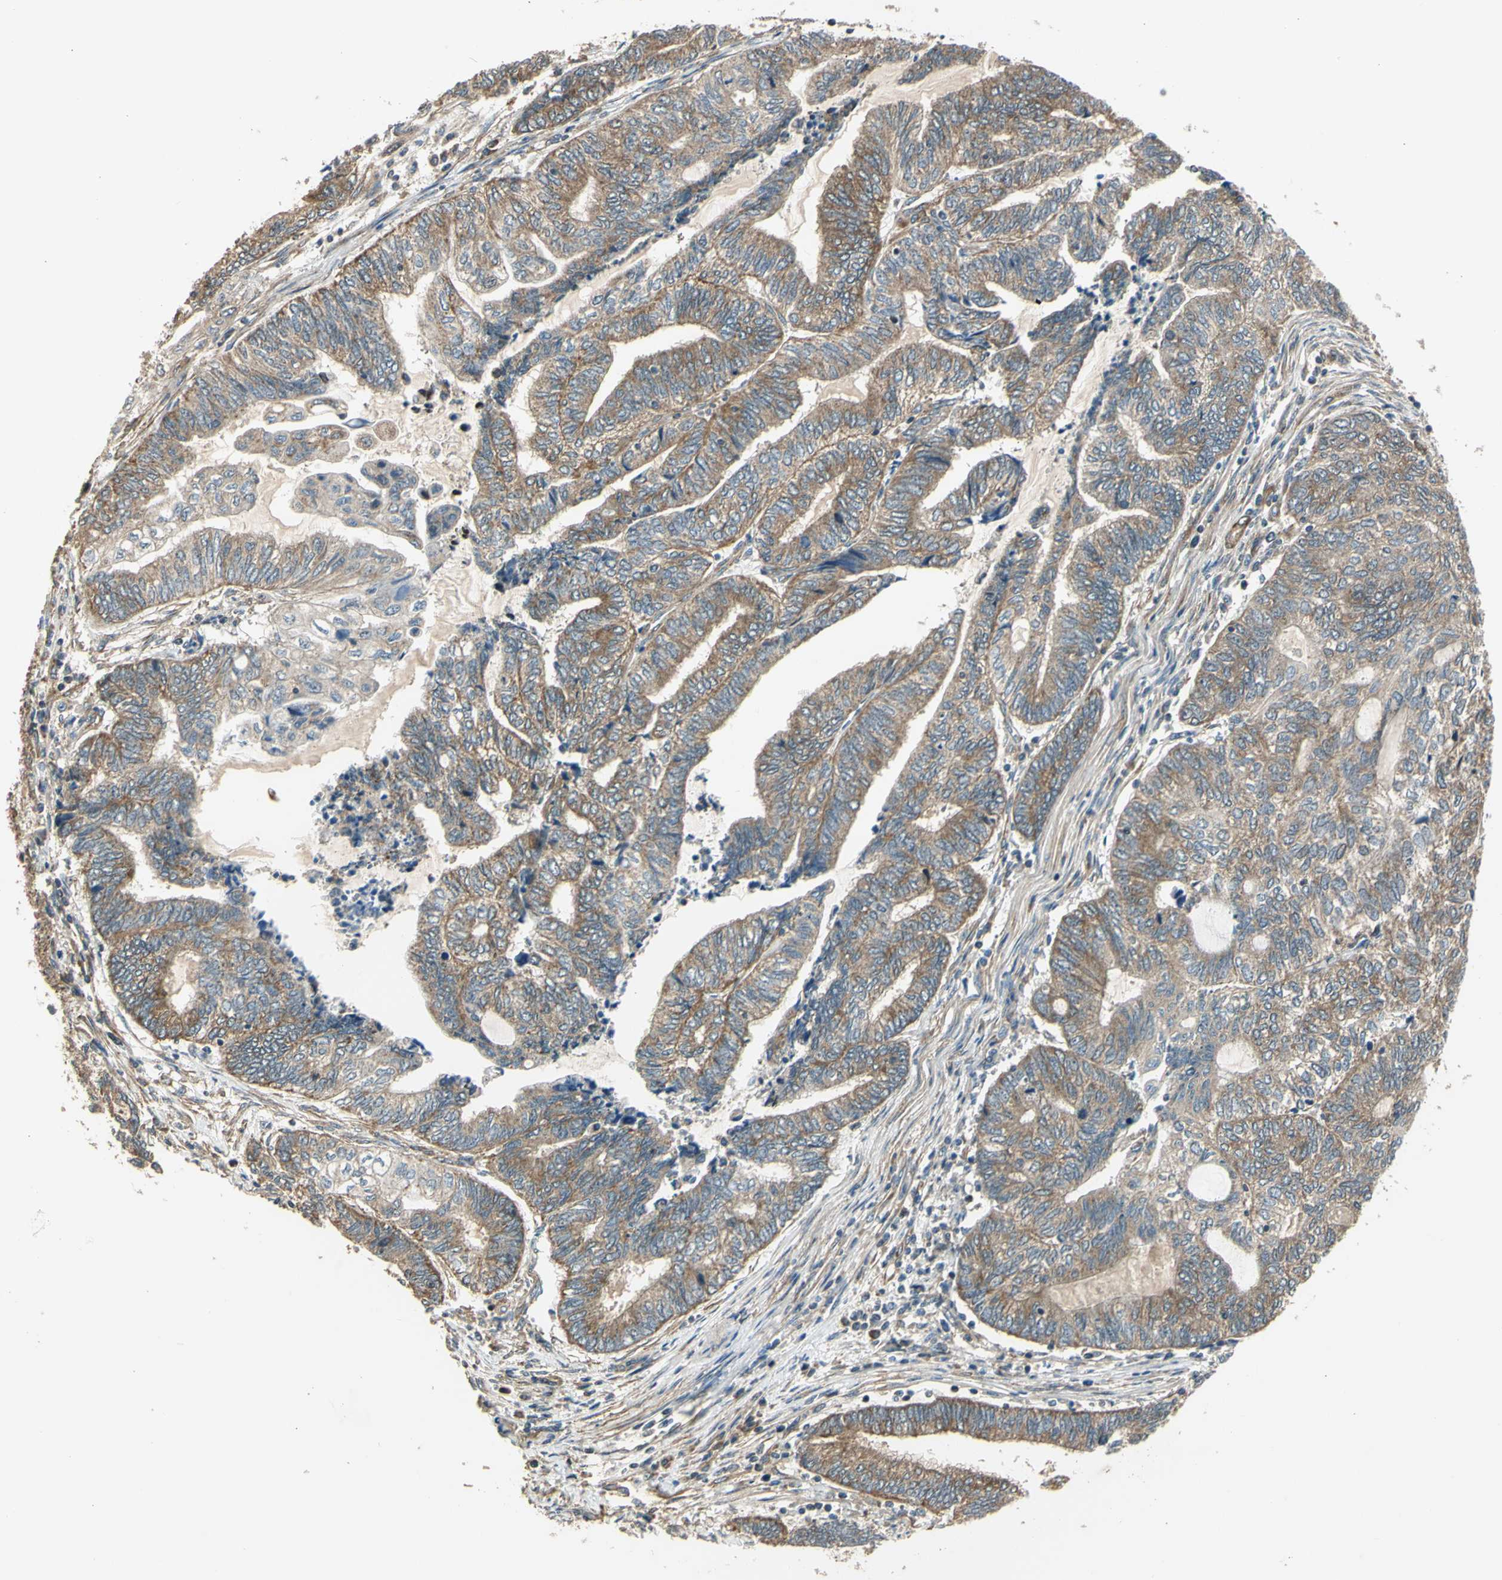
{"staining": {"intensity": "moderate", "quantity": ">75%", "location": "cytoplasmic/membranous"}, "tissue": "endometrial cancer", "cell_type": "Tumor cells", "image_type": "cancer", "snomed": [{"axis": "morphology", "description": "Adenocarcinoma, NOS"}, {"axis": "topography", "description": "Uterus"}, {"axis": "topography", "description": "Endometrium"}], "caption": "Protein expression analysis of human endometrial adenocarcinoma reveals moderate cytoplasmic/membranous positivity in about >75% of tumor cells.", "gene": "EFNB2", "patient": {"sex": "female", "age": 70}}